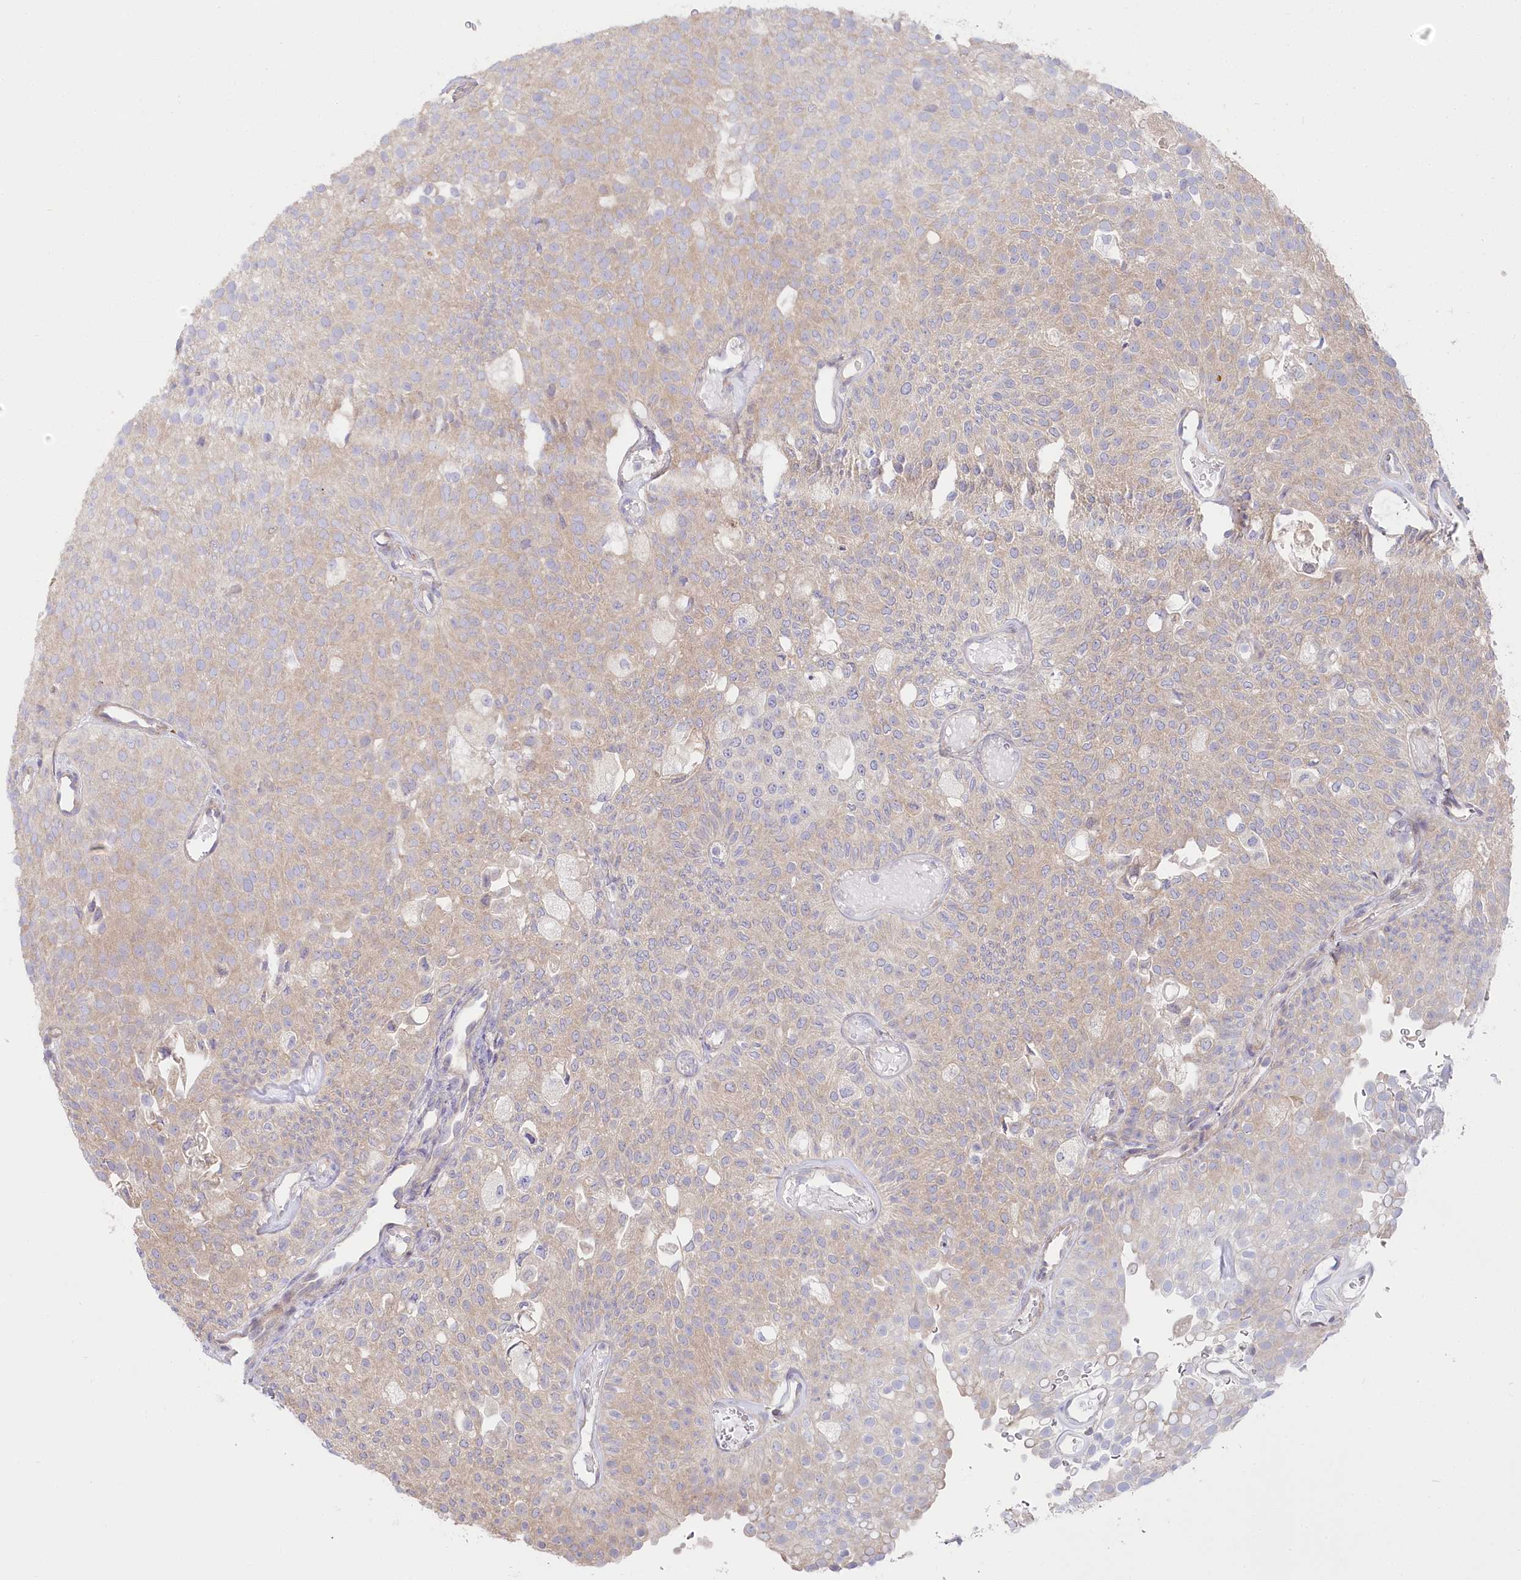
{"staining": {"intensity": "negative", "quantity": "none", "location": "none"}, "tissue": "urothelial cancer", "cell_type": "Tumor cells", "image_type": "cancer", "snomed": [{"axis": "morphology", "description": "Urothelial carcinoma, Low grade"}, {"axis": "topography", "description": "Urinary bladder"}], "caption": "This is a image of IHC staining of low-grade urothelial carcinoma, which shows no staining in tumor cells. The staining is performed using DAB brown chromogen with nuclei counter-stained in using hematoxylin.", "gene": "POGLUT1", "patient": {"sex": "male", "age": 78}}